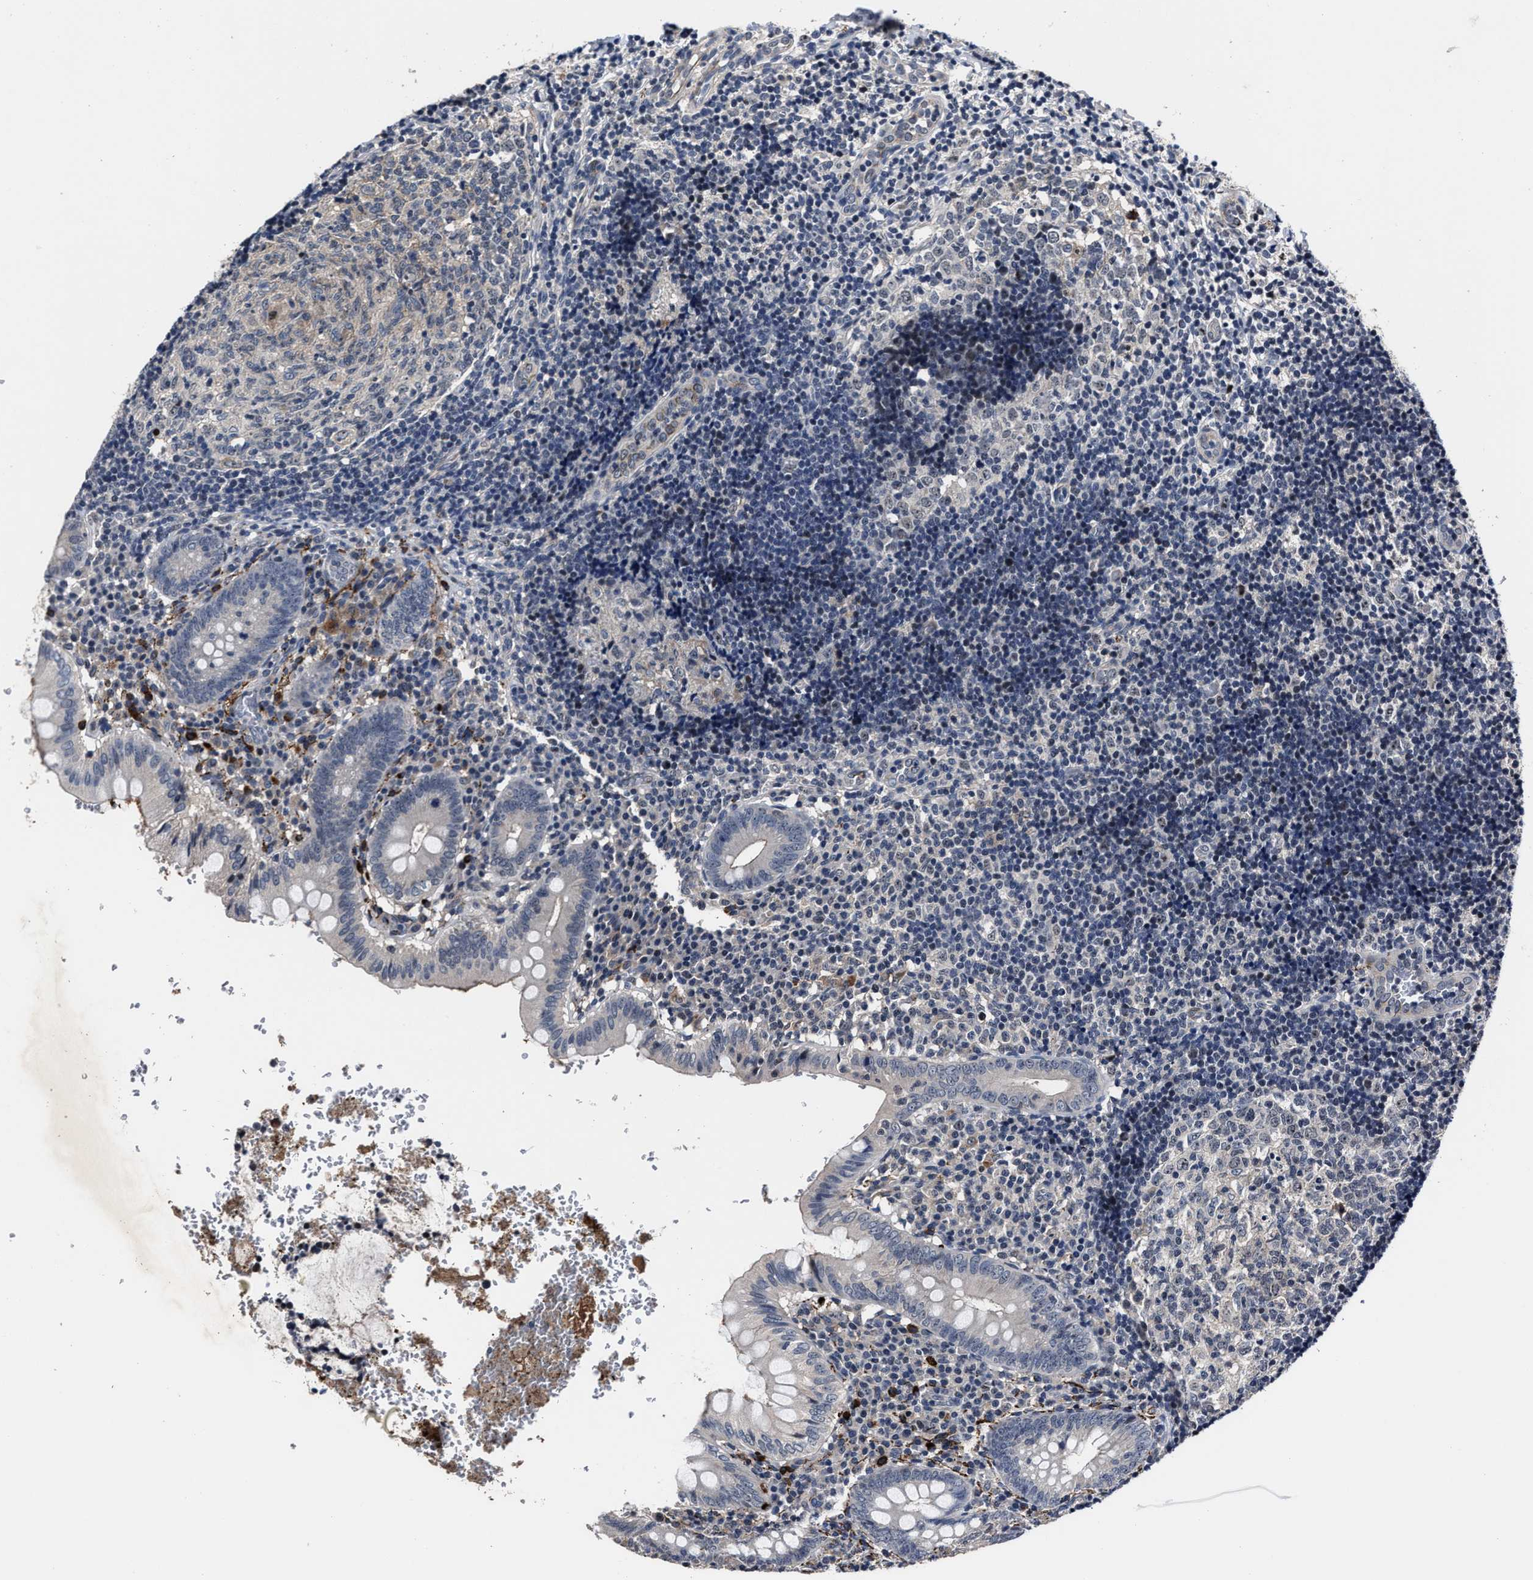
{"staining": {"intensity": "strong", "quantity": "<25%", "location": "cytoplasmic/membranous"}, "tissue": "appendix", "cell_type": "Glandular cells", "image_type": "normal", "snomed": [{"axis": "morphology", "description": "Normal tissue, NOS"}, {"axis": "topography", "description": "Appendix"}], "caption": "An immunohistochemistry (IHC) micrograph of normal tissue is shown. Protein staining in brown shows strong cytoplasmic/membranous positivity in appendix within glandular cells. (DAB IHC with brightfield microscopy, high magnification).", "gene": "RSBN1L", "patient": {"sex": "male", "age": 8}}